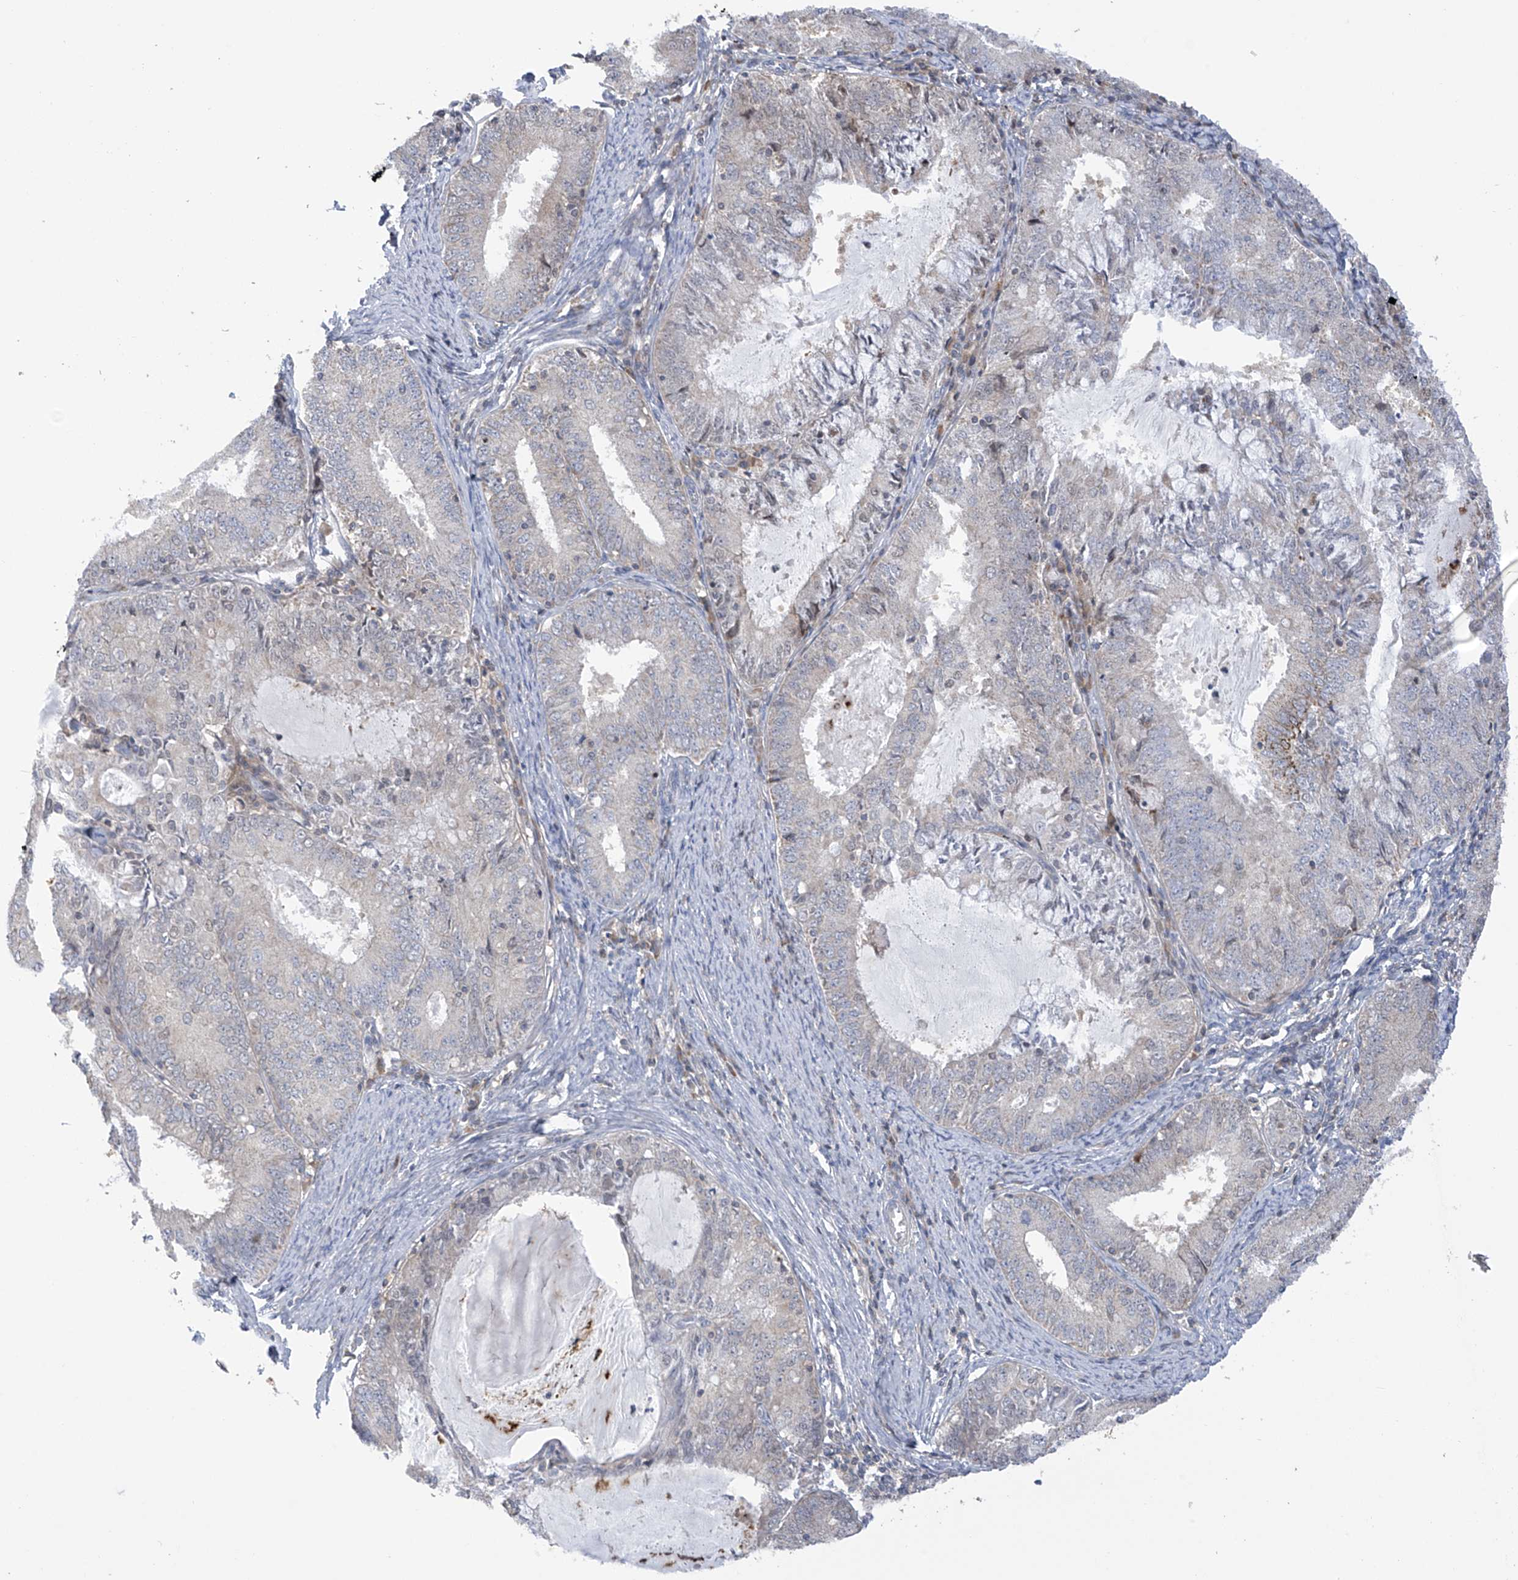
{"staining": {"intensity": "negative", "quantity": "none", "location": "none"}, "tissue": "endometrial cancer", "cell_type": "Tumor cells", "image_type": "cancer", "snomed": [{"axis": "morphology", "description": "Adenocarcinoma, NOS"}, {"axis": "topography", "description": "Endometrium"}], "caption": "The immunohistochemistry (IHC) image has no significant expression in tumor cells of endometrial cancer tissue.", "gene": "SLCO4A1", "patient": {"sex": "female", "age": 57}}